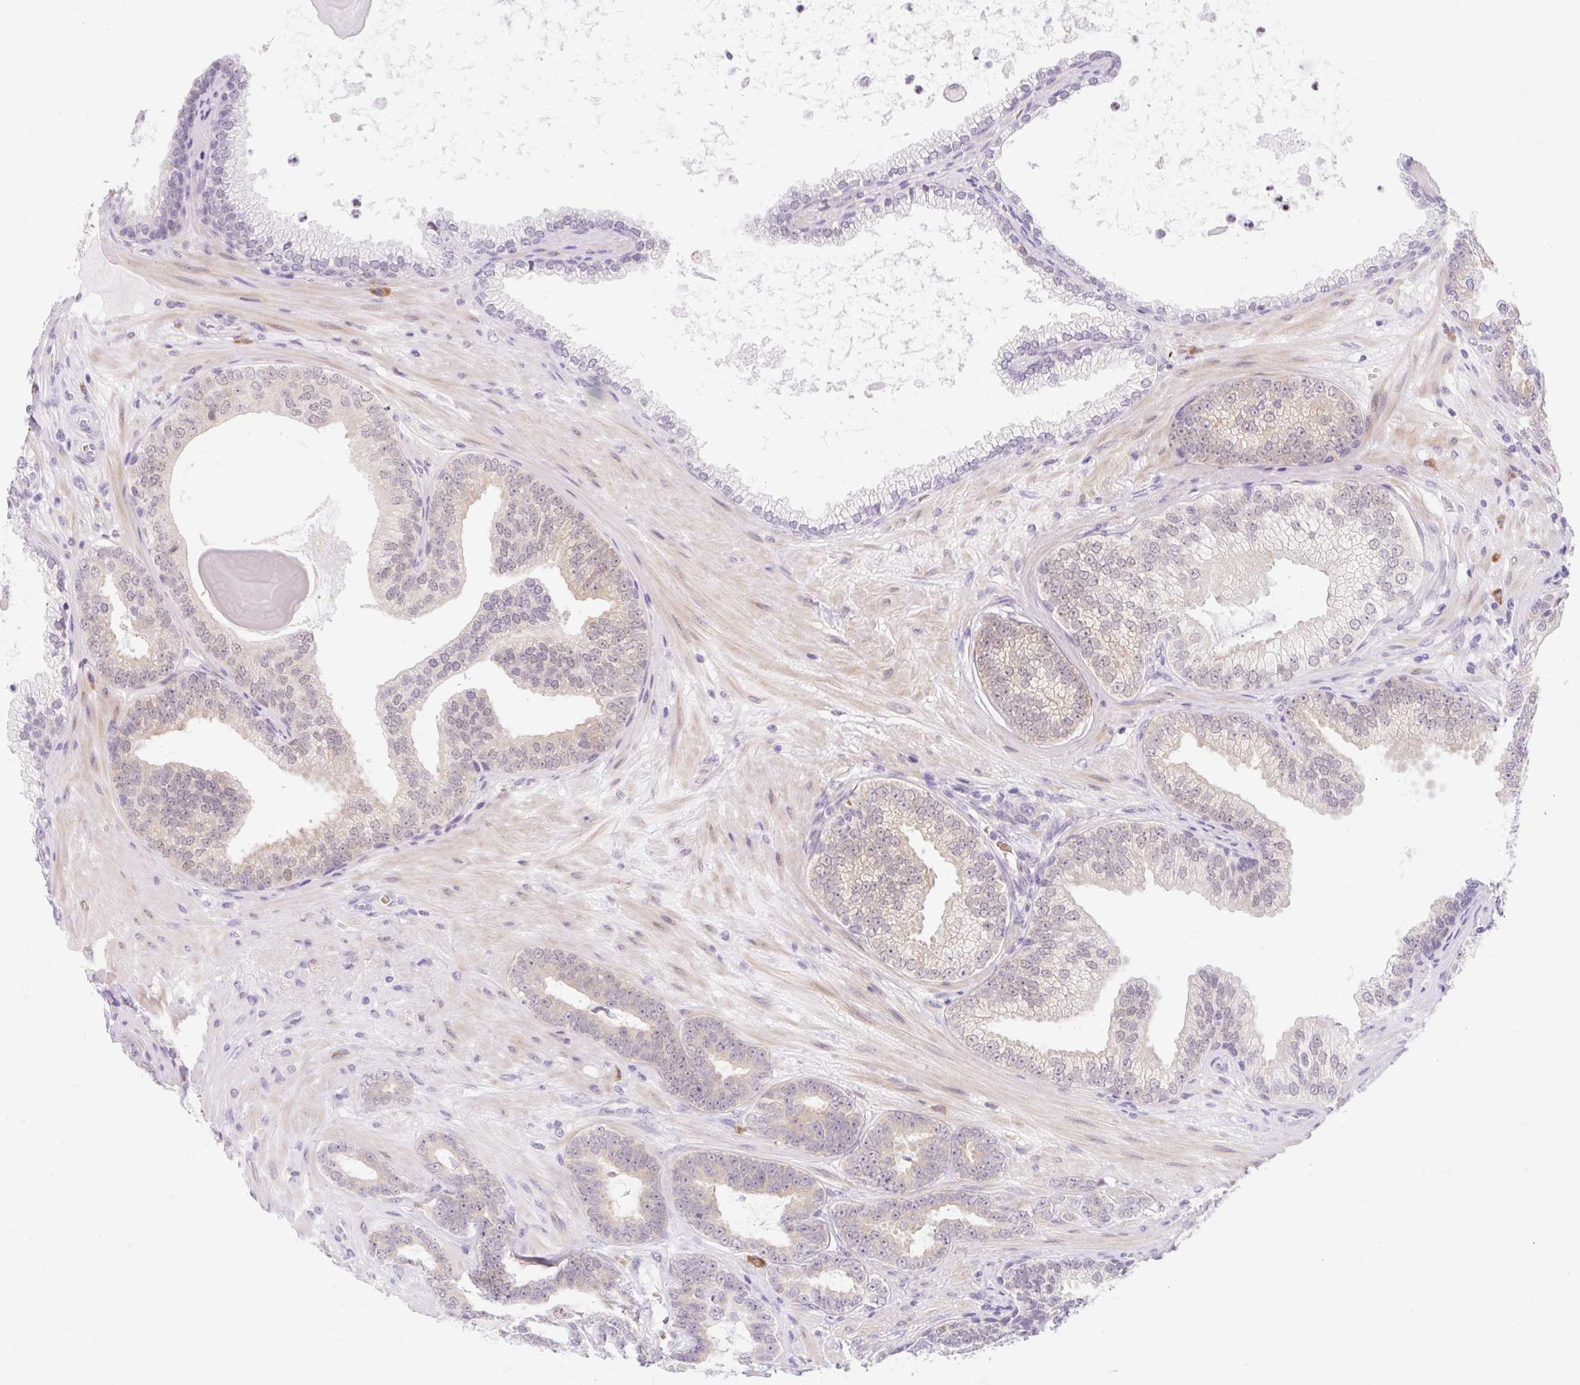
{"staining": {"intensity": "weak", "quantity": "25%-75%", "location": "nuclear"}, "tissue": "prostate cancer", "cell_type": "Tumor cells", "image_type": "cancer", "snomed": [{"axis": "morphology", "description": "Adenocarcinoma, Low grade"}, {"axis": "topography", "description": "Prostate"}], "caption": "Low-grade adenocarcinoma (prostate) stained with a protein marker displays weak staining in tumor cells.", "gene": "SRSF10", "patient": {"sex": "male", "age": 61}}